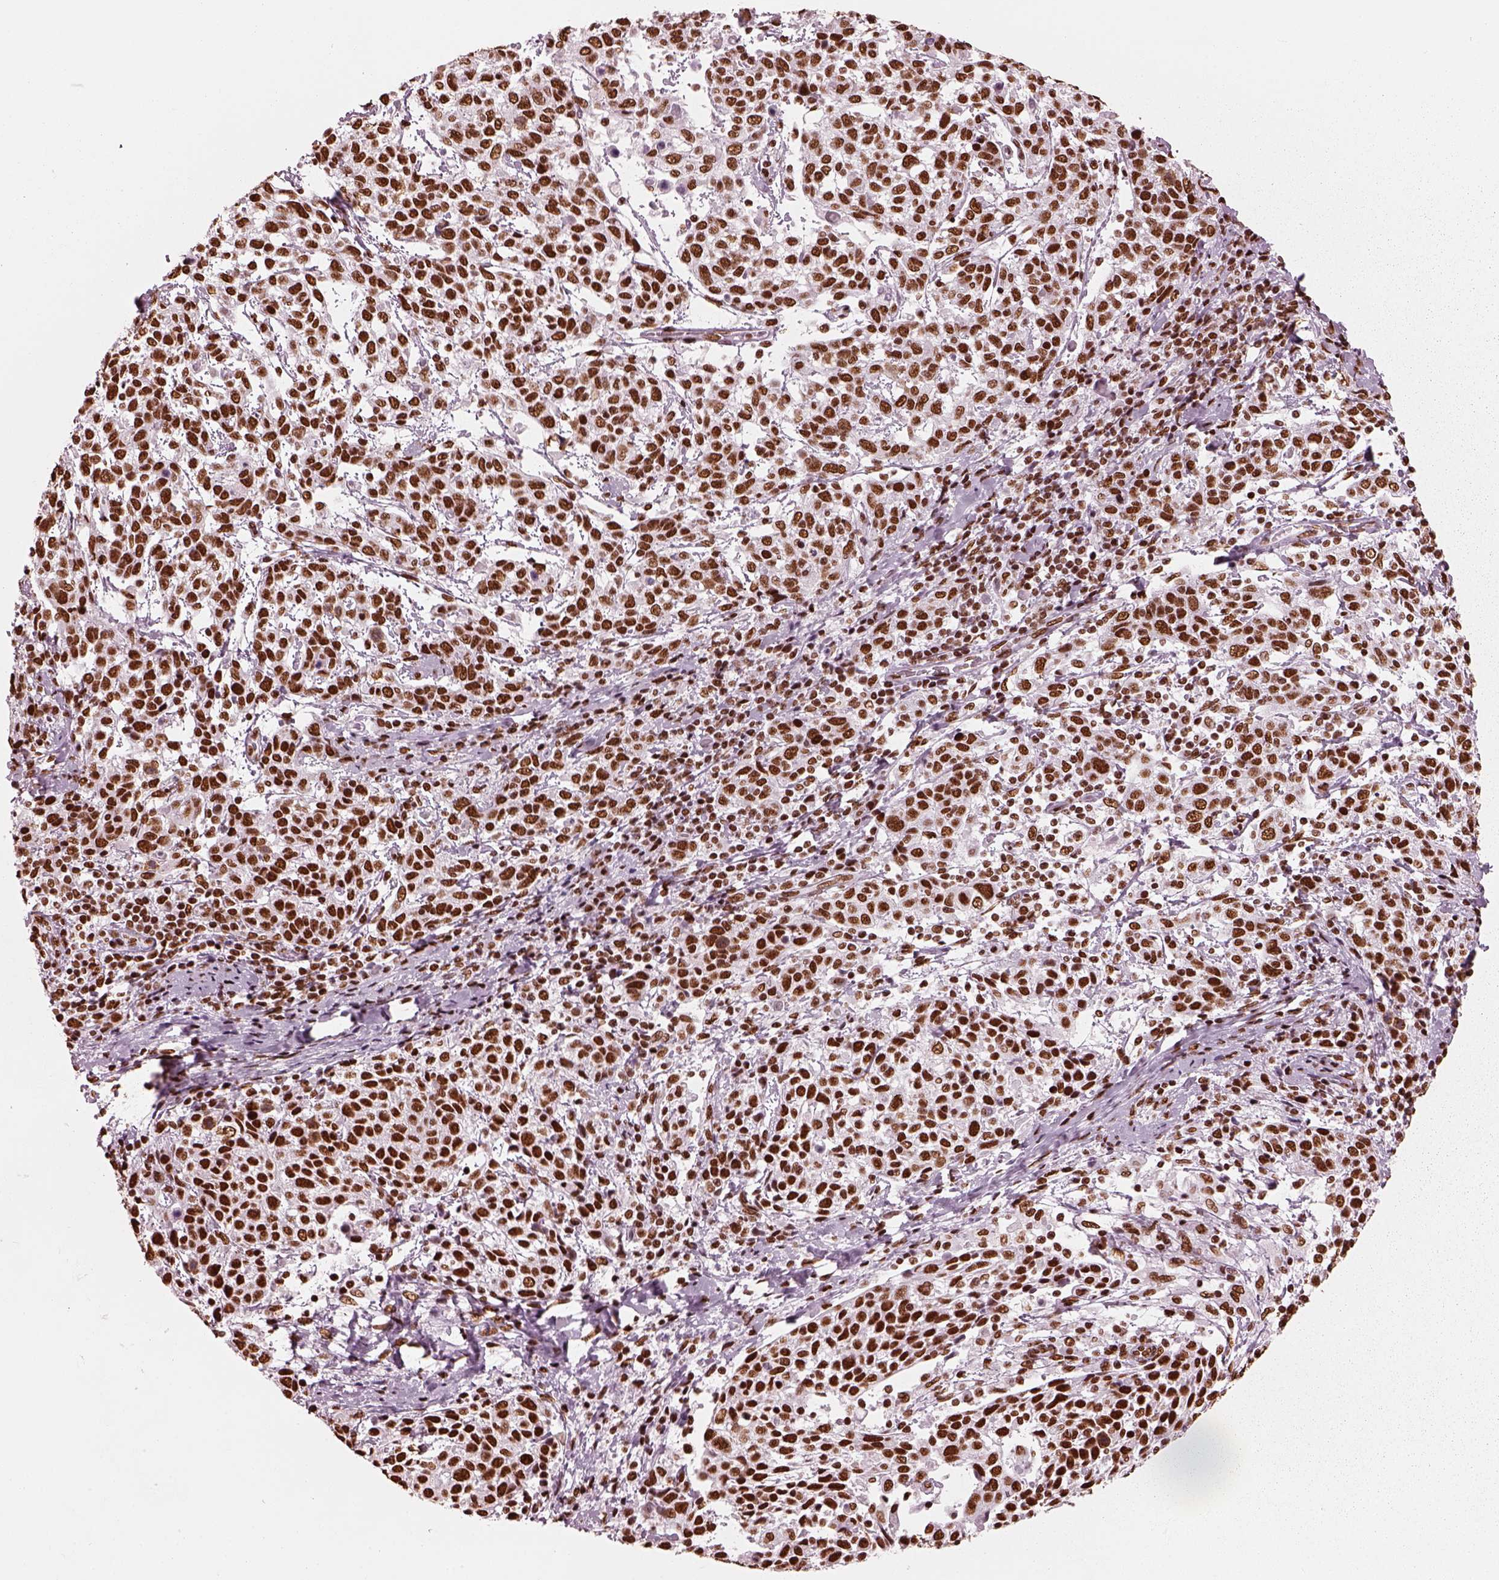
{"staining": {"intensity": "strong", "quantity": ">75%", "location": "nuclear"}, "tissue": "cervical cancer", "cell_type": "Tumor cells", "image_type": "cancer", "snomed": [{"axis": "morphology", "description": "Squamous cell carcinoma, NOS"}, {"axis": "topography", "description": "Cervix"}], "caption": "This photomicrograph reveals cervical cancer stained with immunohistochemistry to label a protein in brown. The nuclear of tumor cells show strong positivity for the protein. Nuclei are counter-stained blue.", "gene": "CBFA2T3", "patient": {"sex": "female", "age": 61}}